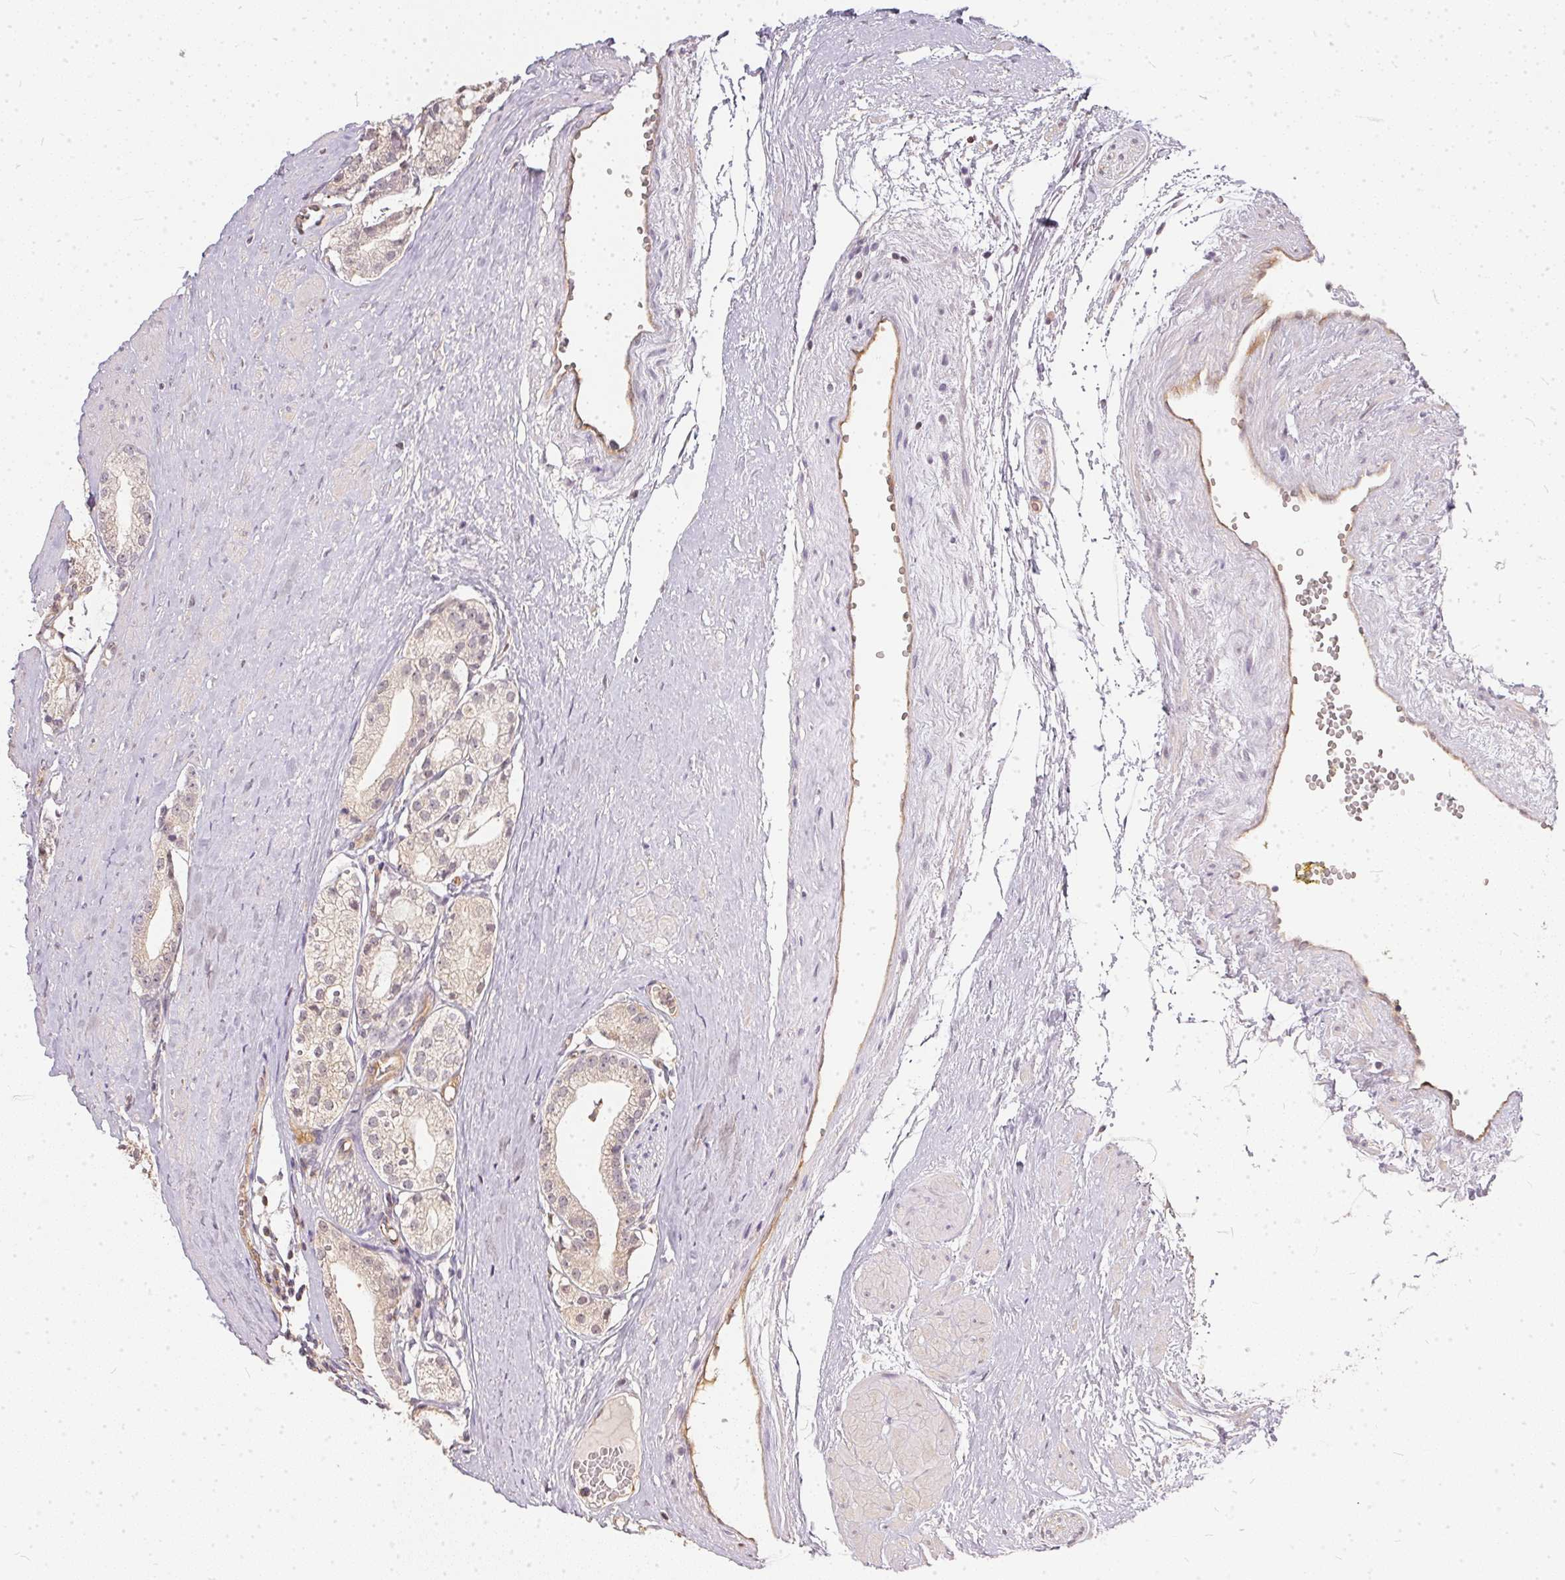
{"staining": {"intensity": "negative", "quantity": "none", "location": "none"}, "tissue": "prostate cancer", "cell_type": "Tumor cells", "image_type": "cancer", "snomed": [{"axis": "morphology", "description": "Adenocarcinoma, High grade"}, {"axis": "topography", "description": "Prostate"}], "caption": "Prostate cancer (adenocarcinoma (high-grade)) was stained to show a protein in brown. There is no significant positivity in tumor cells.", "gene": "BLMH", "patient": {"sex": "male", "age": 71}}